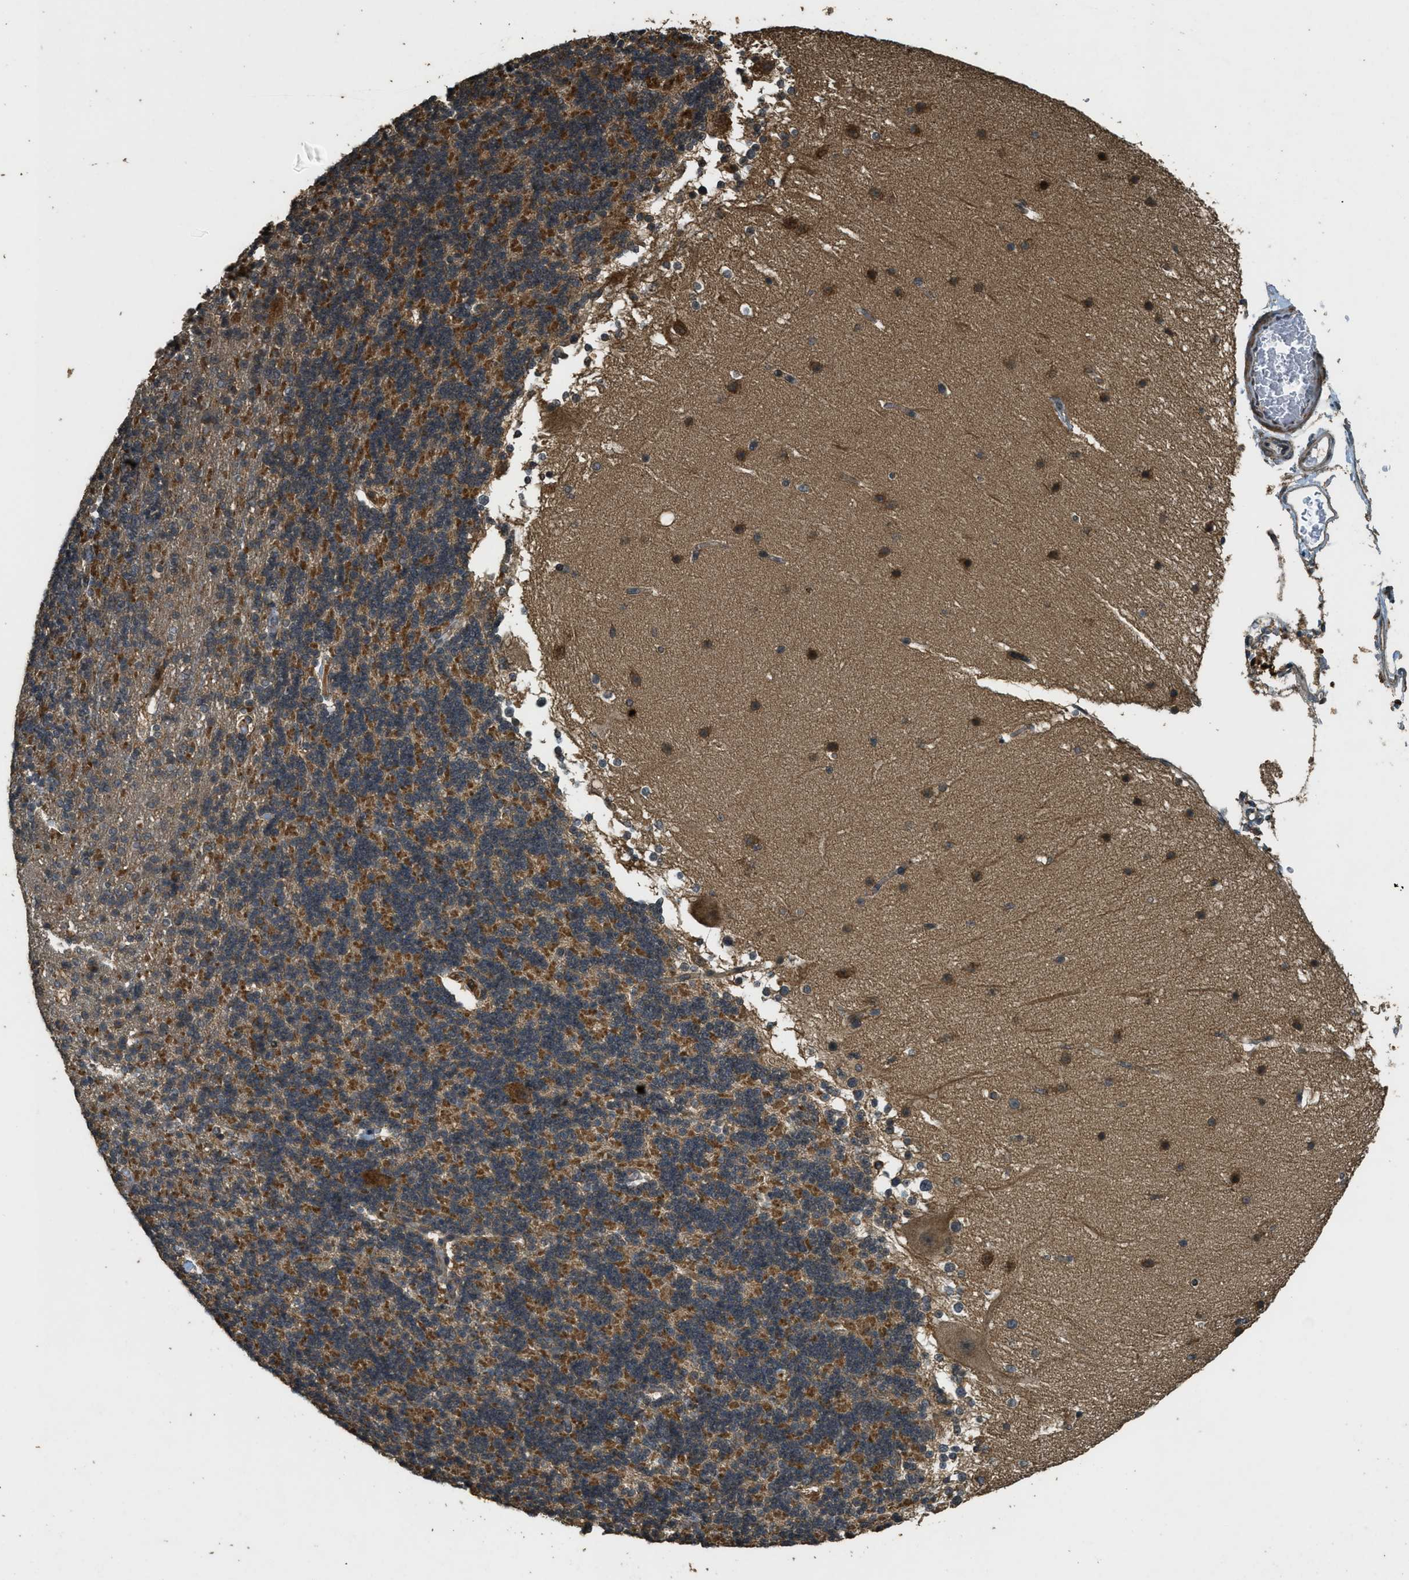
{"staining": {"intensity": "moderate", "quantity": ">75%", "location": "cytoplasmic/membranous"}, "tissue": "cerebellum", "cell_type": "Cells in granular layer", "image_type": "normal", "snomed": [{"axis": "morphology", "description": "Normal tissue, NOS"}, {"axis": "topography", "description": "Cerebellum"}], "caption": "The immunohistochemical stain labels moderate cytoplasmic/membranous staining in cells in granular layer of normal cerebellum. (IHC, brightfield microscopy, high magnification).", "gene": "PPP6R3", "patient": {"sex": "female", "age": 19}}